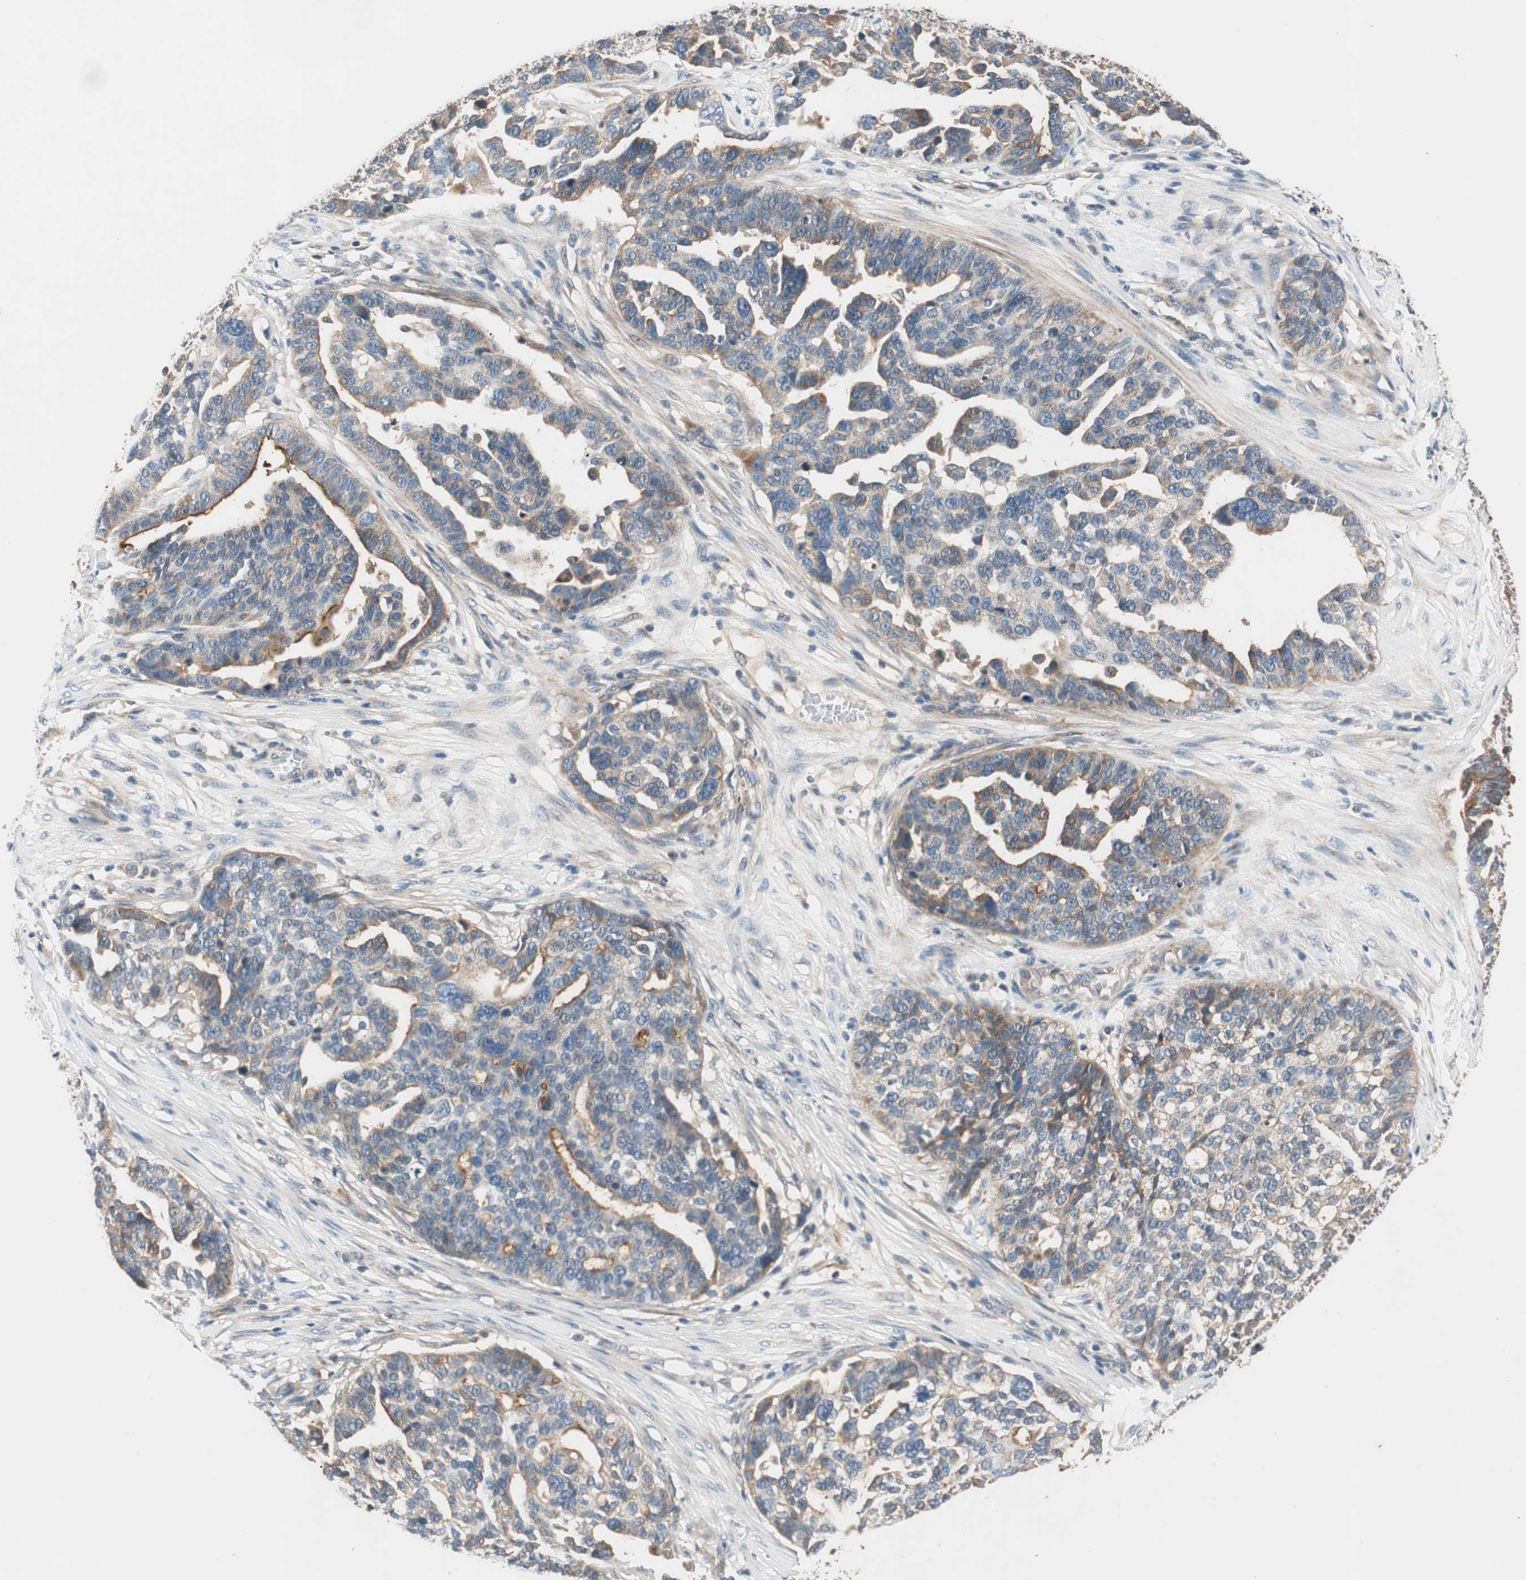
{"staining": {"intensity": "moderate", "quantity": "25%-75%", "location": "cytoplasmic/membranous"}, "tissue": "ovarian cancer", "cell_type": "Tumor cells", "image_type": "cancer", "snomed": [{"axis": "morphology", "description": "Cystadenocarcinoma, serous, NOS"}, {"axis": "topography", "description": "Ovary"}], "caption": "Brown immunohistochemical staining in human ovarian serous cystadenocarcinoma reveals moderate cytoplasmic/membranous positivity in approximately 25%-75% of tumor cells. (DAB IHC with brightfield microscopy, high magnification).", "gene": "HPN", "patient": {"sex": "female", "age": 59}}